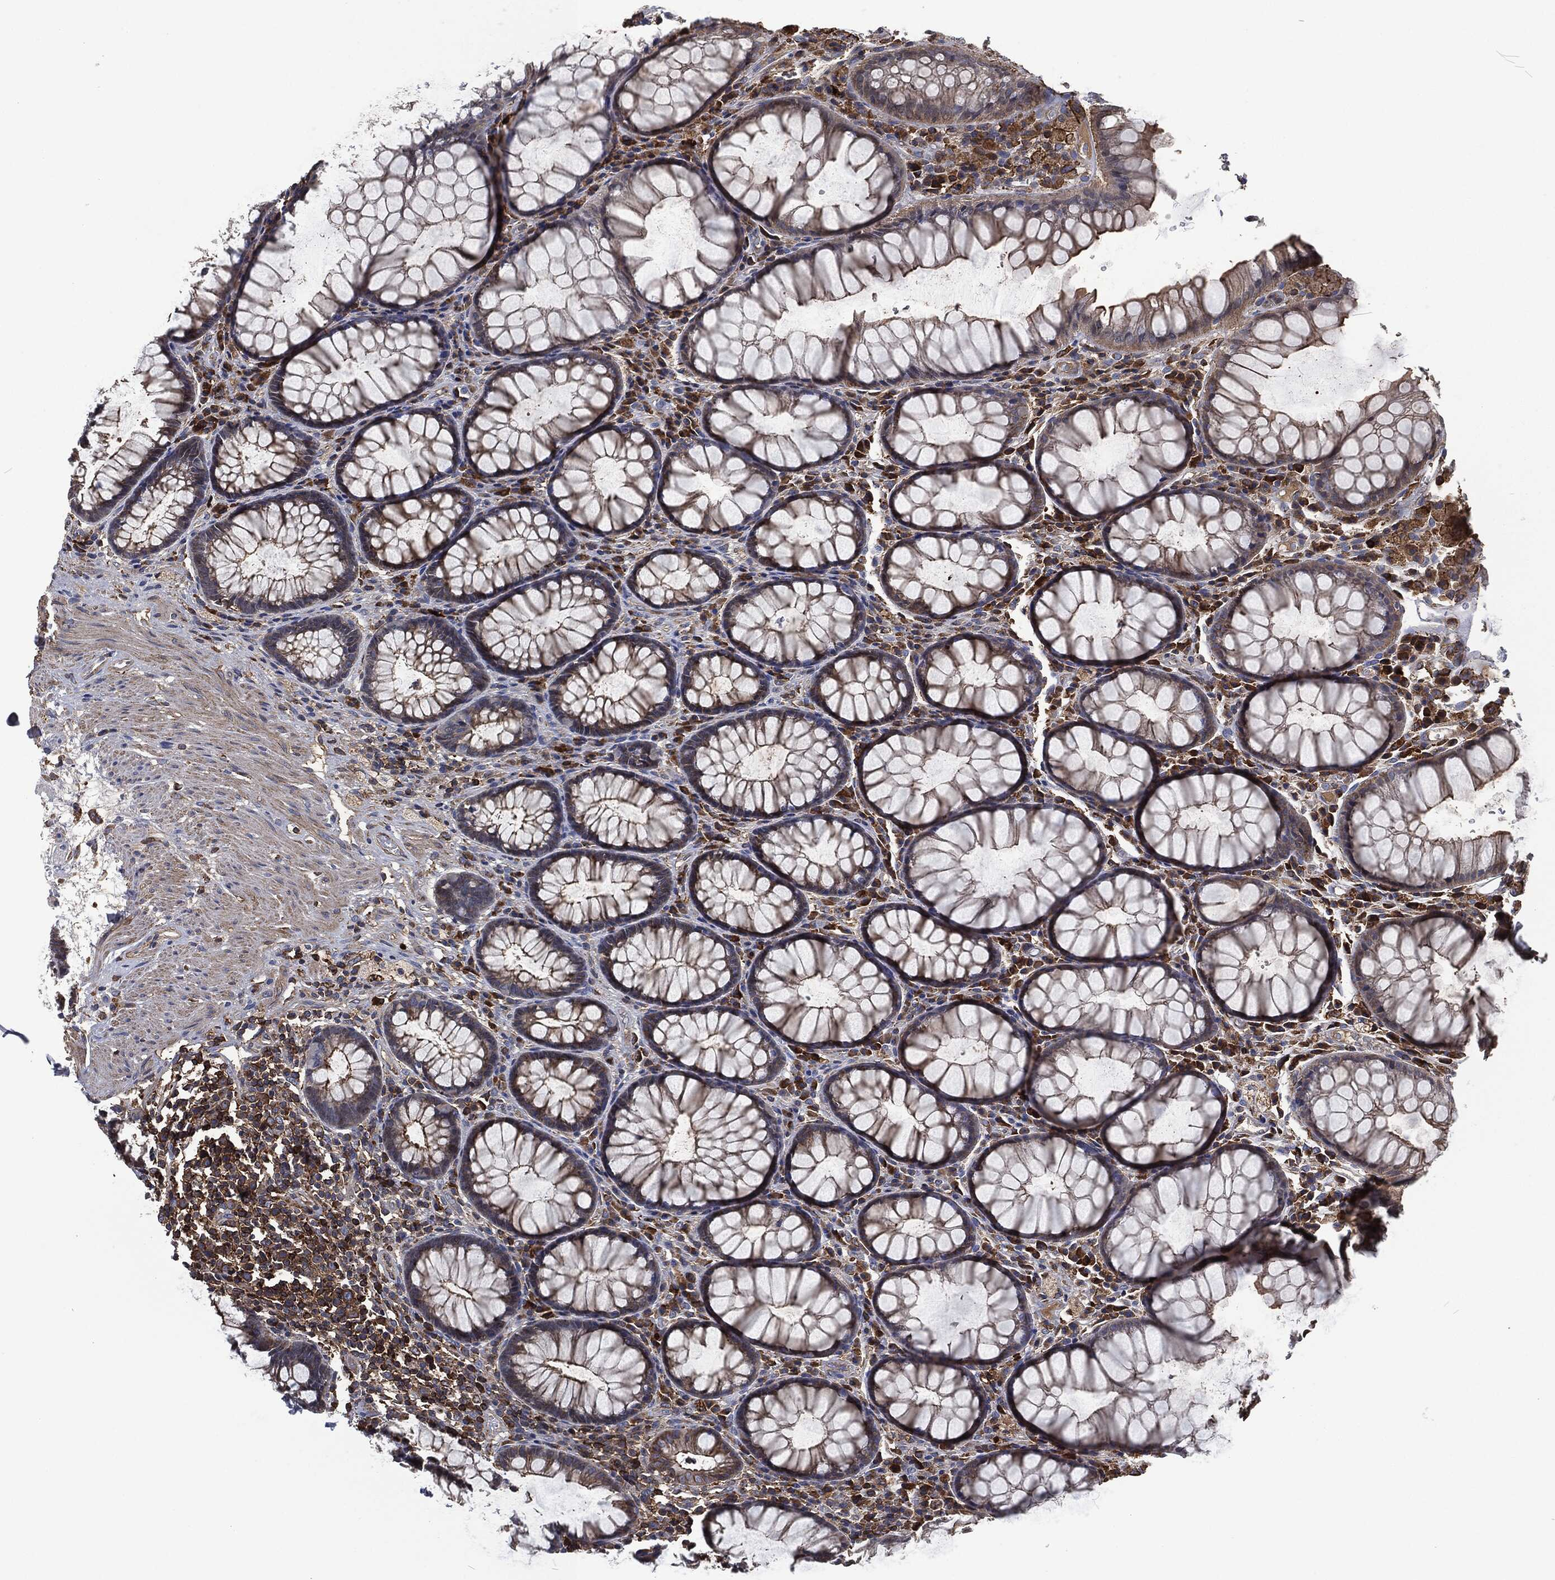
{"staining": {"intensity": "strong", "quantity": "<25%", "location": "cytoplasmic/membranous"}, "tissue": "rectum", "cell_type": "Glandular cells", "image_type": "normal", "snomed": [{"axis": "morphology", "description": "Normal tissue, NOS"}, {"axis": "topography", "description": "Rectum"}], "caption": "Rectum stained with DAB immunohistochemistry (IHC) demonstrates medium levels of strong cytoplasmic/membranous expression in approximately <25% of glandular cells.", "gene": "LGALS9", "patient": {"sex": "female", "age": 68}}